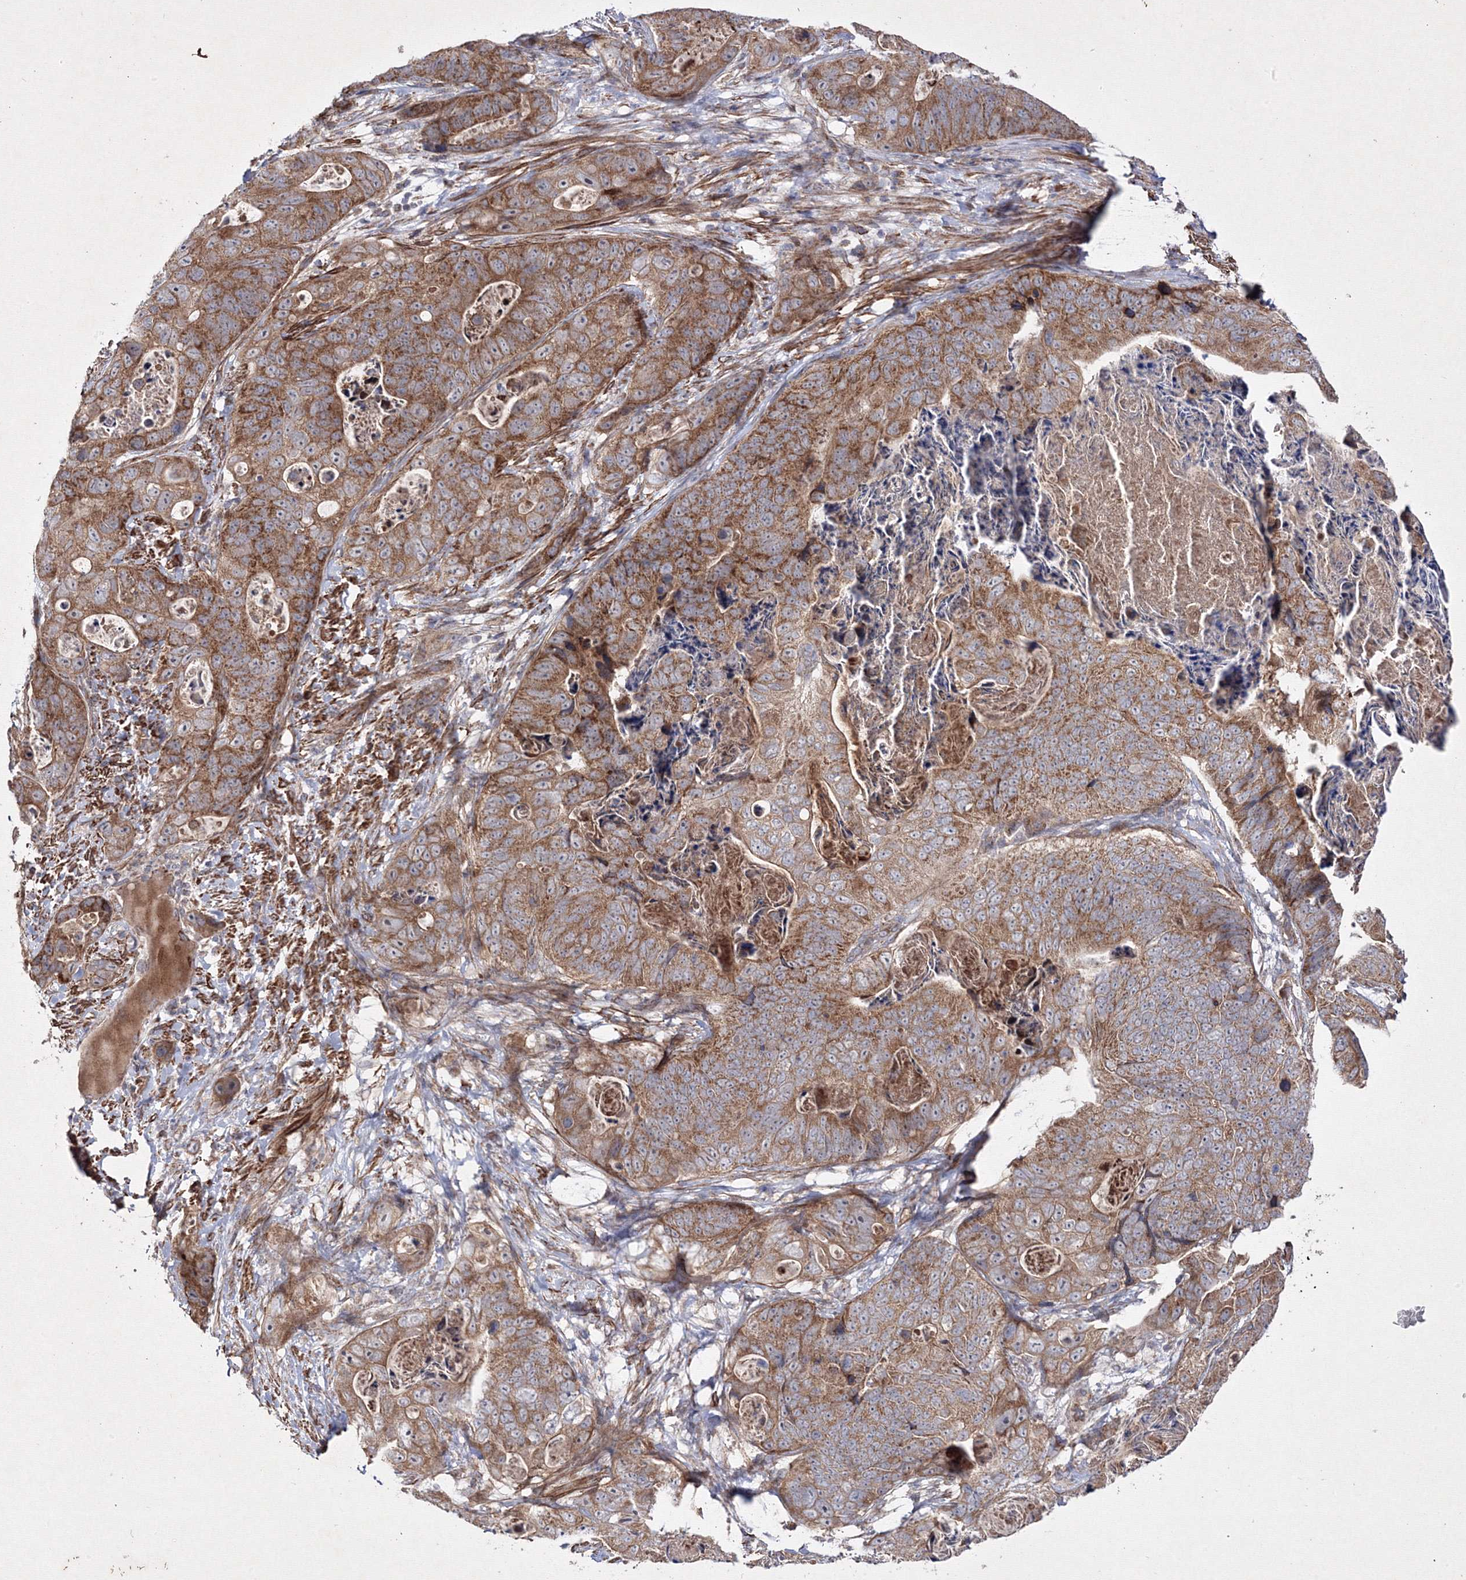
{"staining": {"intensity": "moderate", "quantity": ">75%", "location": "cytoplasmic/membranous"}, "tissue": "stomach cancer", "cell_type": "Tumor cells", "image_type": "cancer", "snomed": [{"axis": "morphology", "description": "Normal tissue, NOS"}, {"axis": "morphology", "description": "Adenocarcinoma, NOS"}, {"axis": "topography", "description": "Stomach"}], "caption": "The immunohistochemical stain shows moderate cytoplasmic/membranous positivity in tumor cells of adenocarcinoma (stomach) tissue.", "gene": "GFM1", "patient": {"sex": "female", "age": 89}}